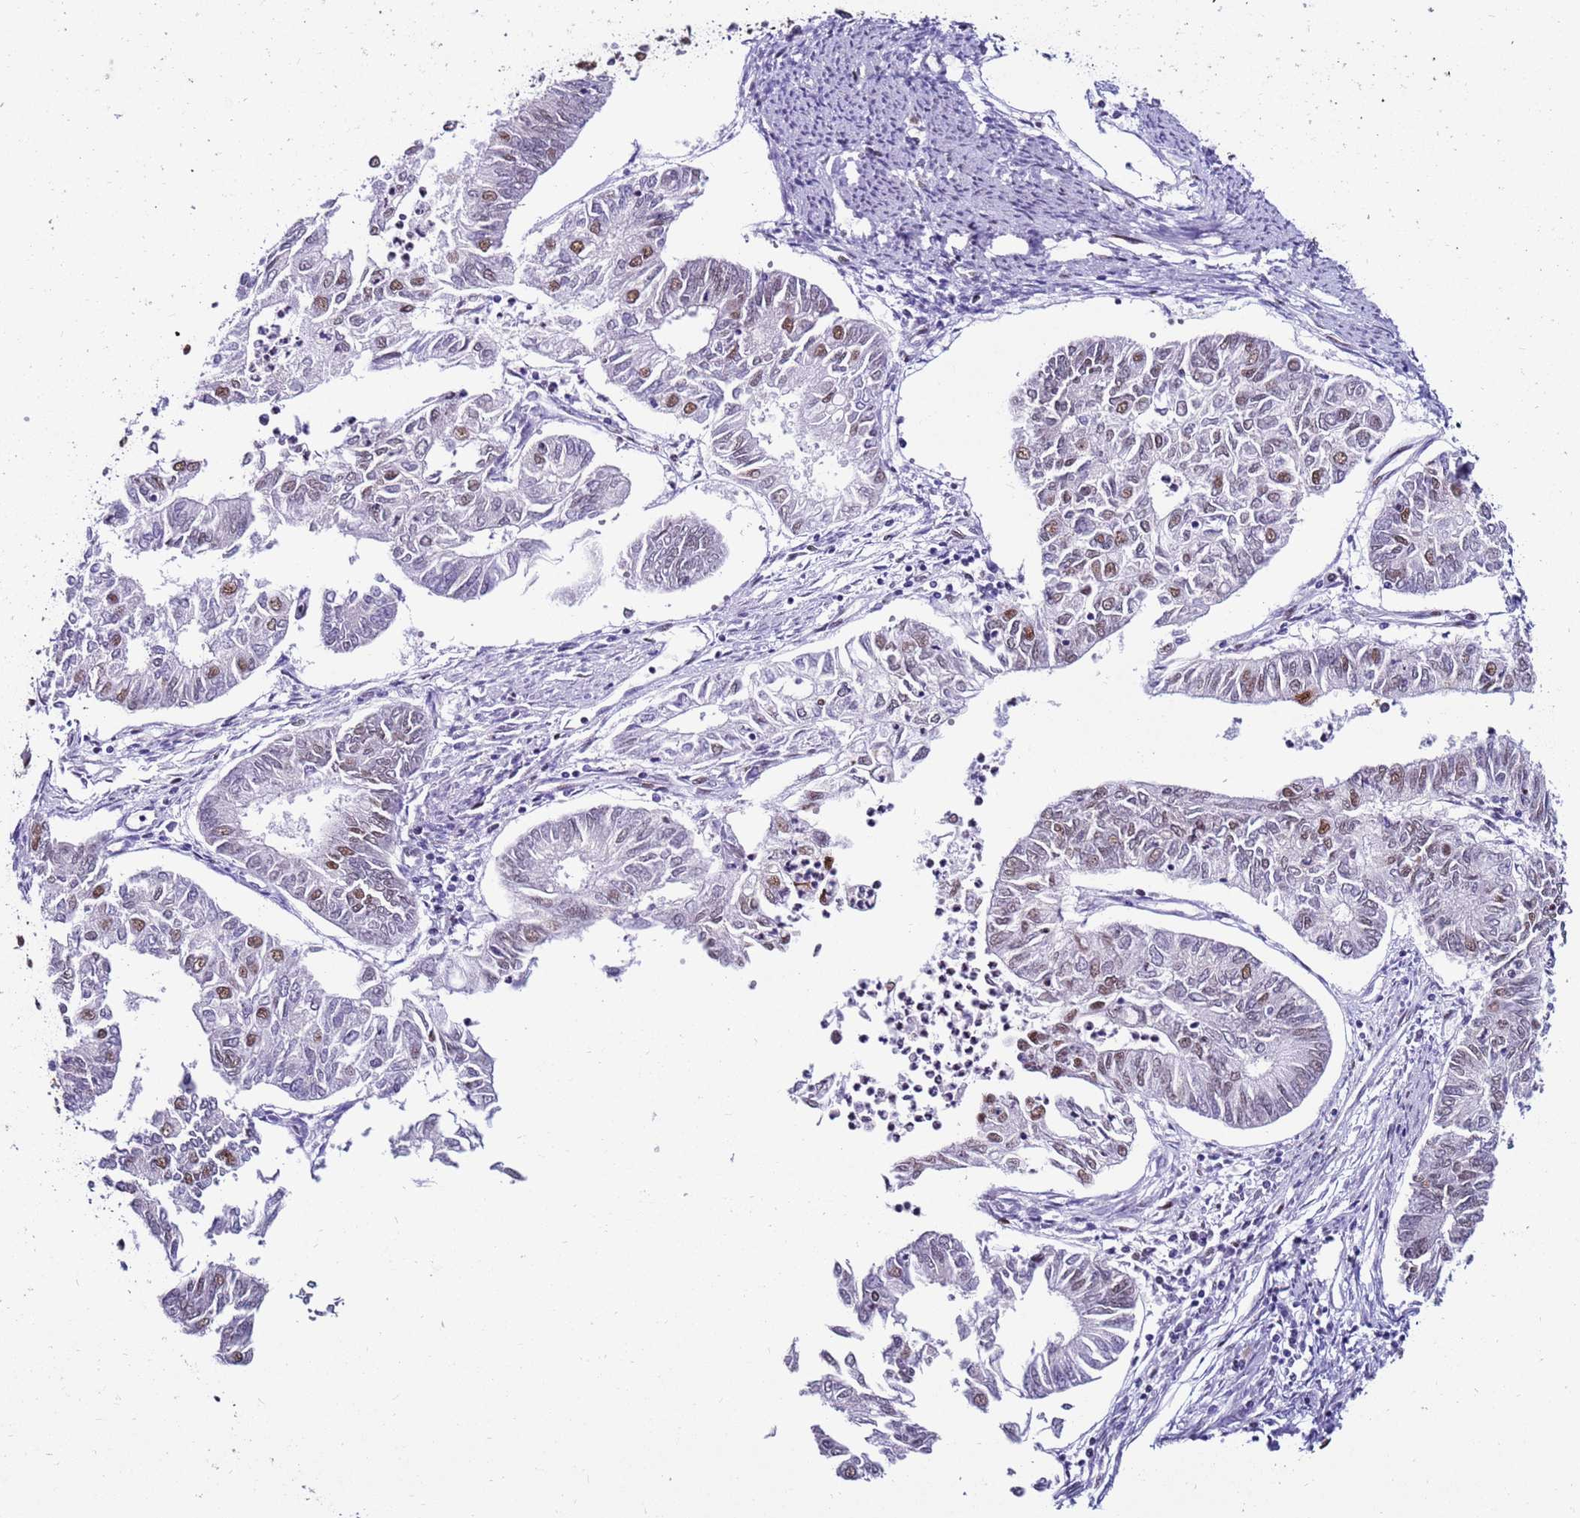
{"staining": {"intensity": "moderate", "quantity": "<25%", "location": "nuclear"}, "tissue": "endometrial cancer", "cell_type": "Tumor cells", "image_type": "cancer", "snomed": [{"axis": "morphology", "description": "Adenocarcinoma, NOS"}, {"axis": "topography", "description": "Endometrium"}], "caption": "Endometrial adenocarcinoma stained with a protein marker exhibits moderate staining in tumor cells.", "gene": "KPNA4", "patient": {"sex": "female", "age": 68}}